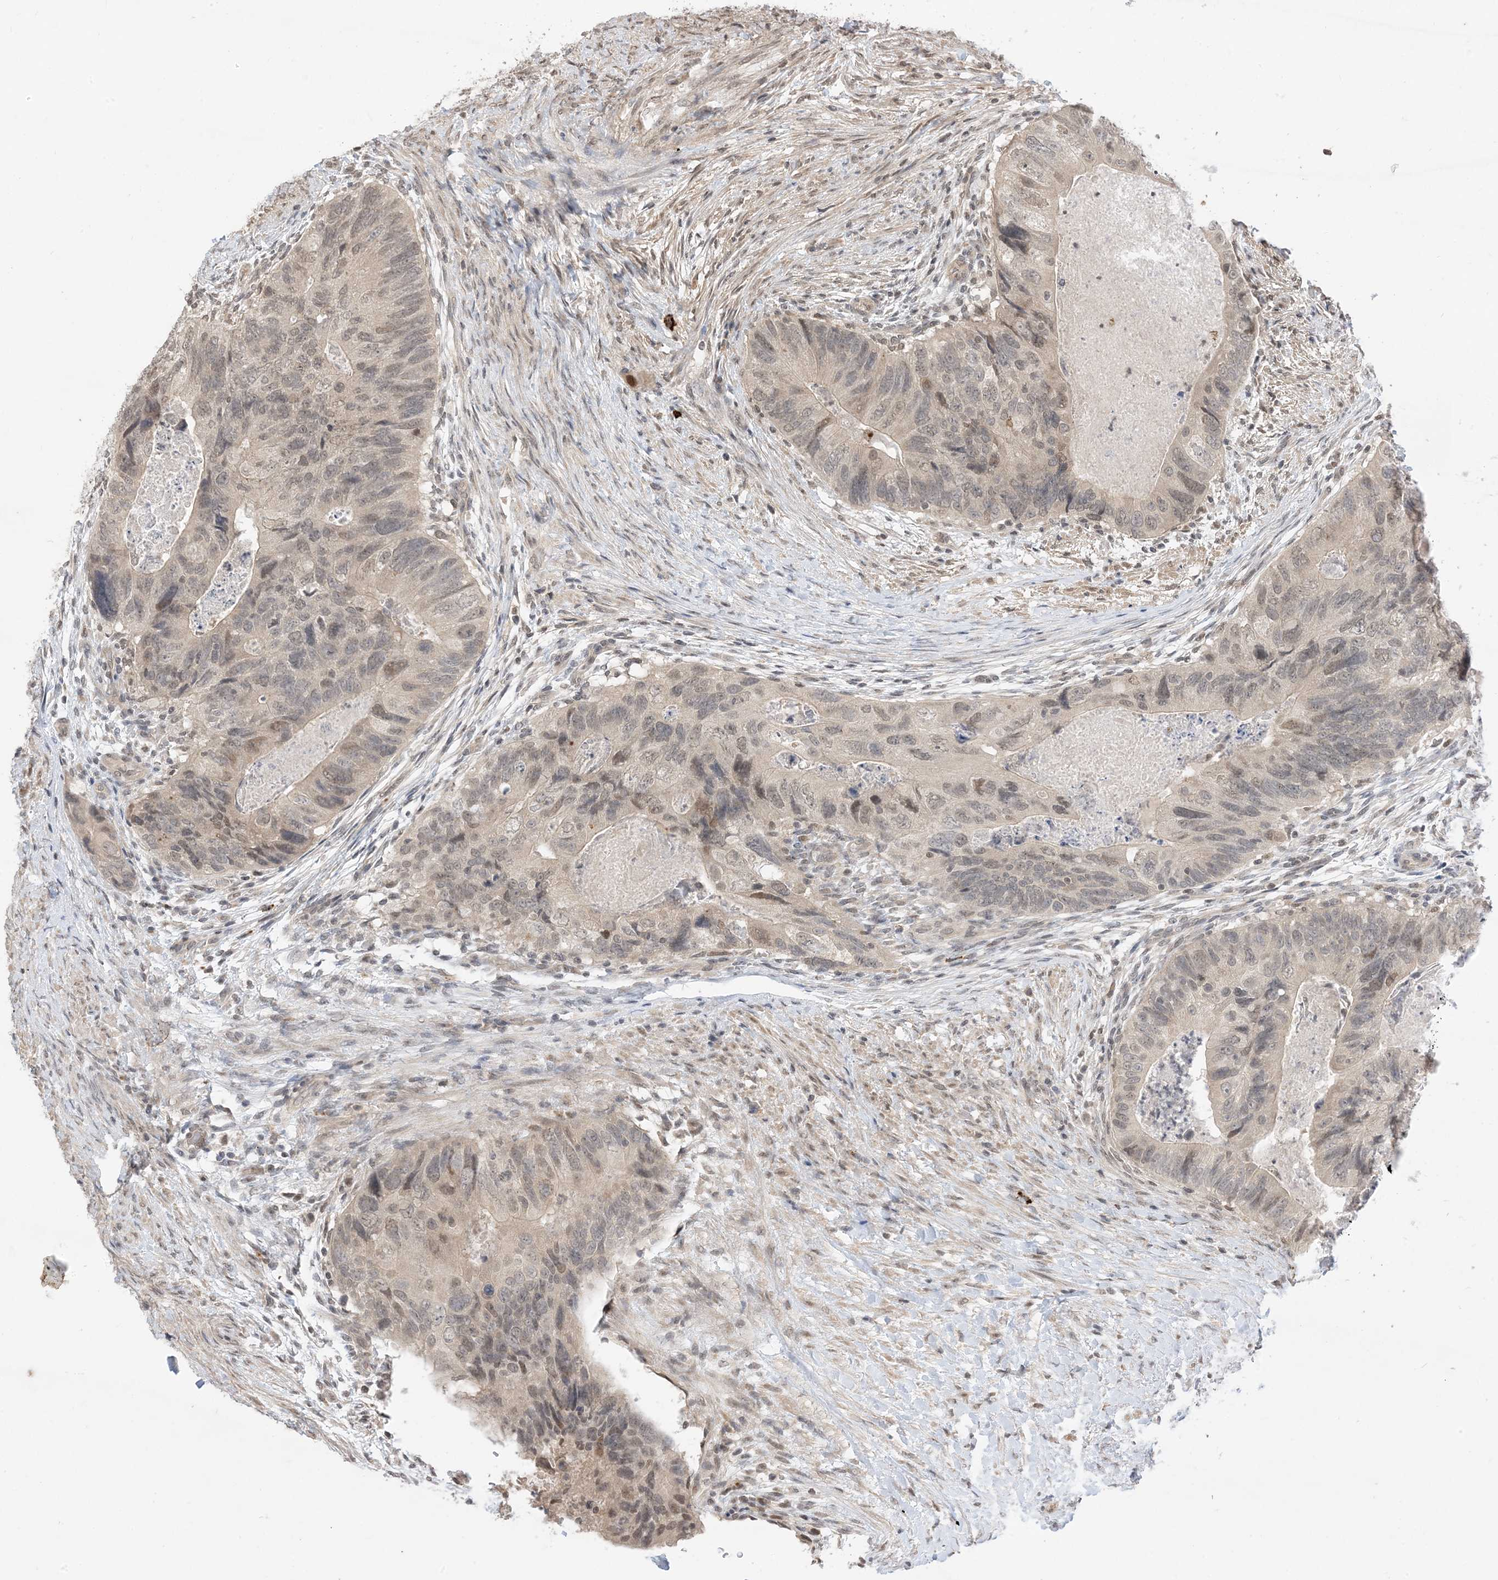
{"staining": {"intensity": "weak", "quantity": "25%-75%", "location": "nuclear"}, "tissue": "colorectal cancer", "cell_type": "Tumor cells", "image_type": "cancer", "snomed": [{"axis": "morphology", "description": "Adenocarcinoma, NOS"}, {"axis": "topography", "description": "Rectum"}], "caption": "Protein staining by immunohistochemistry shows weak nuclear positivity in approximately 25%-75% of tumor cells in adenocarcinoma (colorectal). The protein of interest is shown in brown color, while the nuclei are stained blue.", "gene": "RANBP9", "patient": {"sex": "male", "age": 63}}